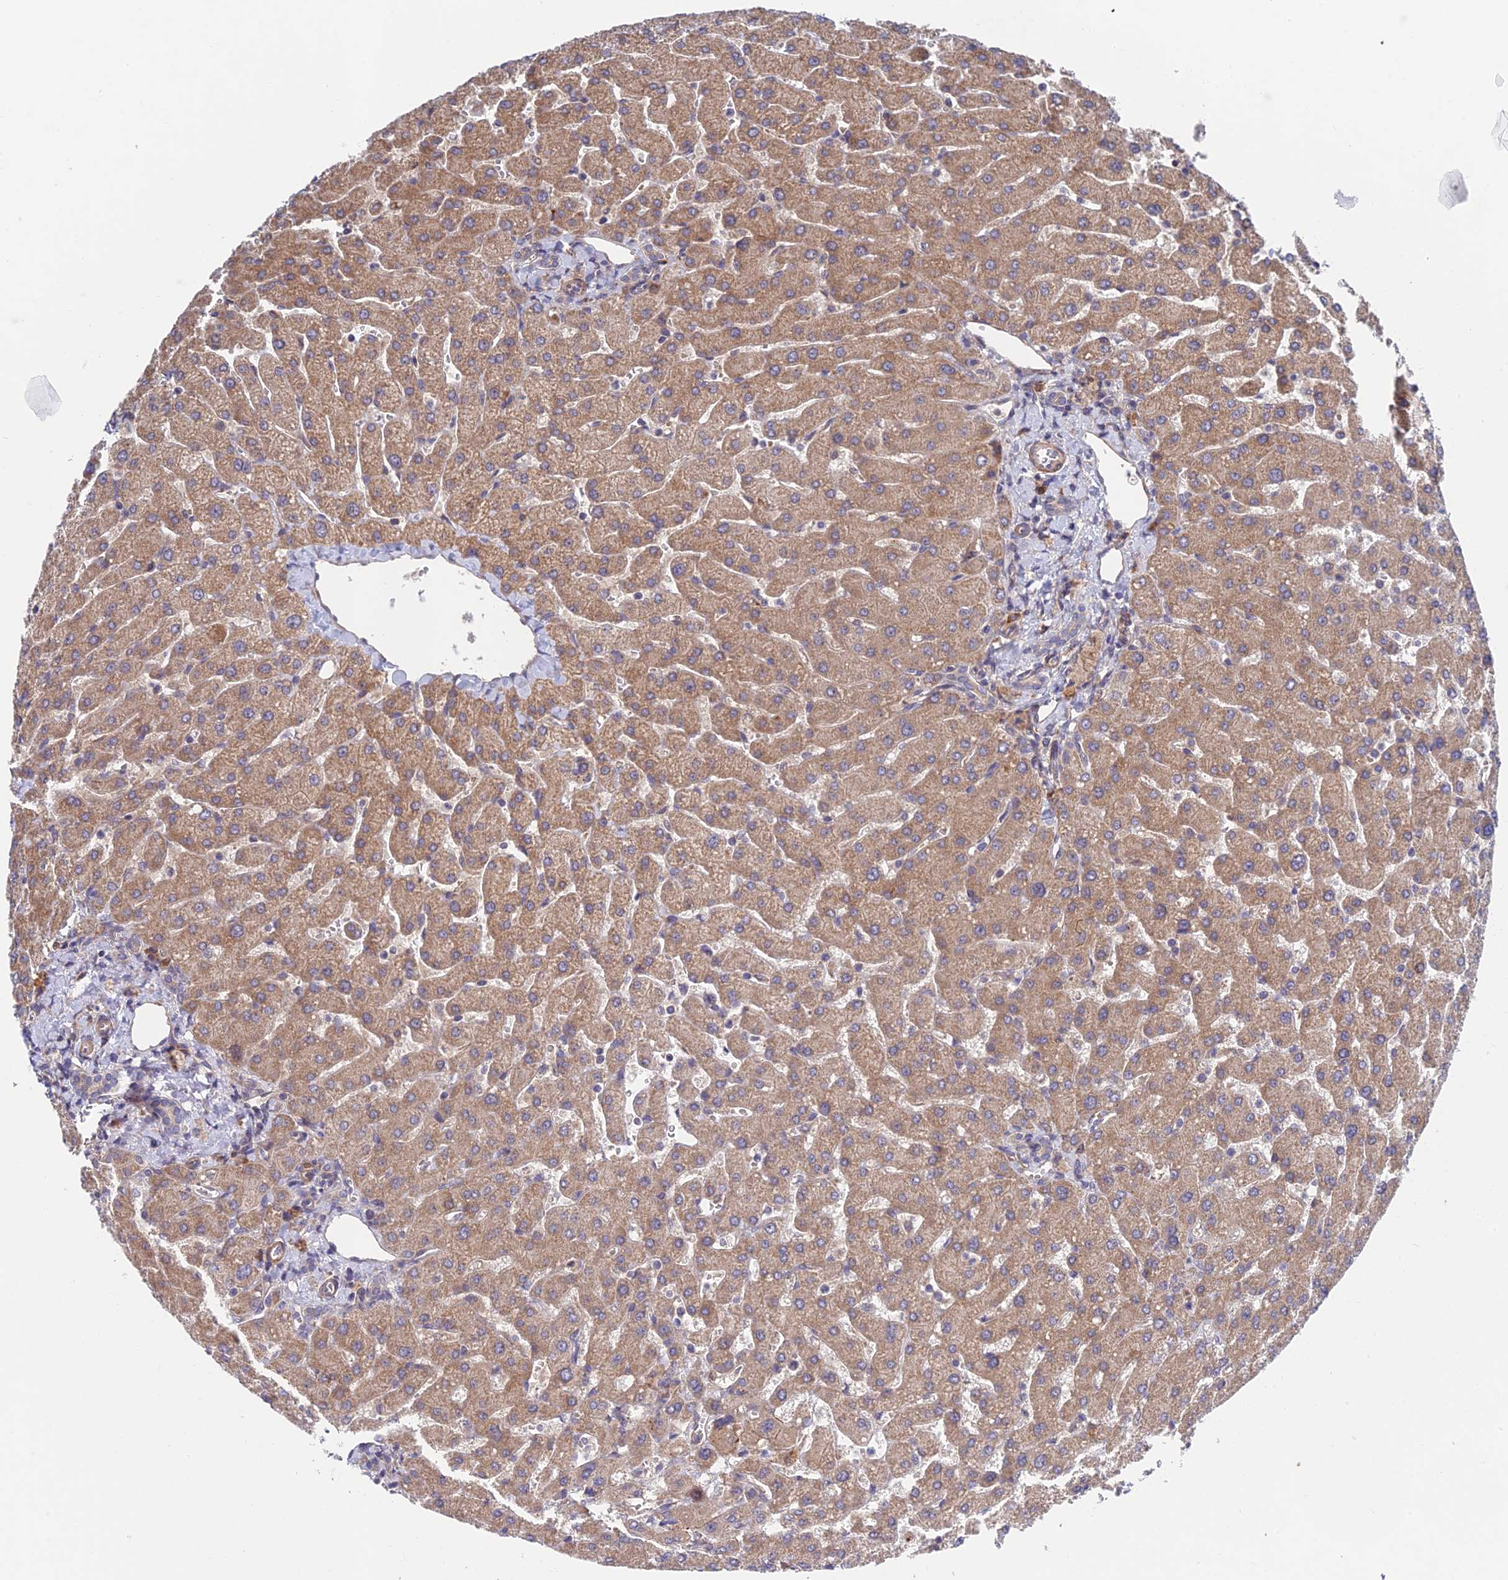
{"staining": {"intensity": "negative", "quantity": "none", "location": "none"}, "tissue": "liver", "cell_type": "Cholangiocytes", "image_type": "normal", "snomed": [{"axis": "morphology", "description": "Normal tissue, NOS"}, {"axis": "topography", "description": "Liver"}], "caption": "DAB immunohistochemical staining of normal human liver reveals no significant expression in cholangiocytes. (DAB immunohistochemistry (IHC) visualized using brightfield microscopy, high magnification).", "gene": "UROS", "patient": {"sex": "male", "age": 55}}